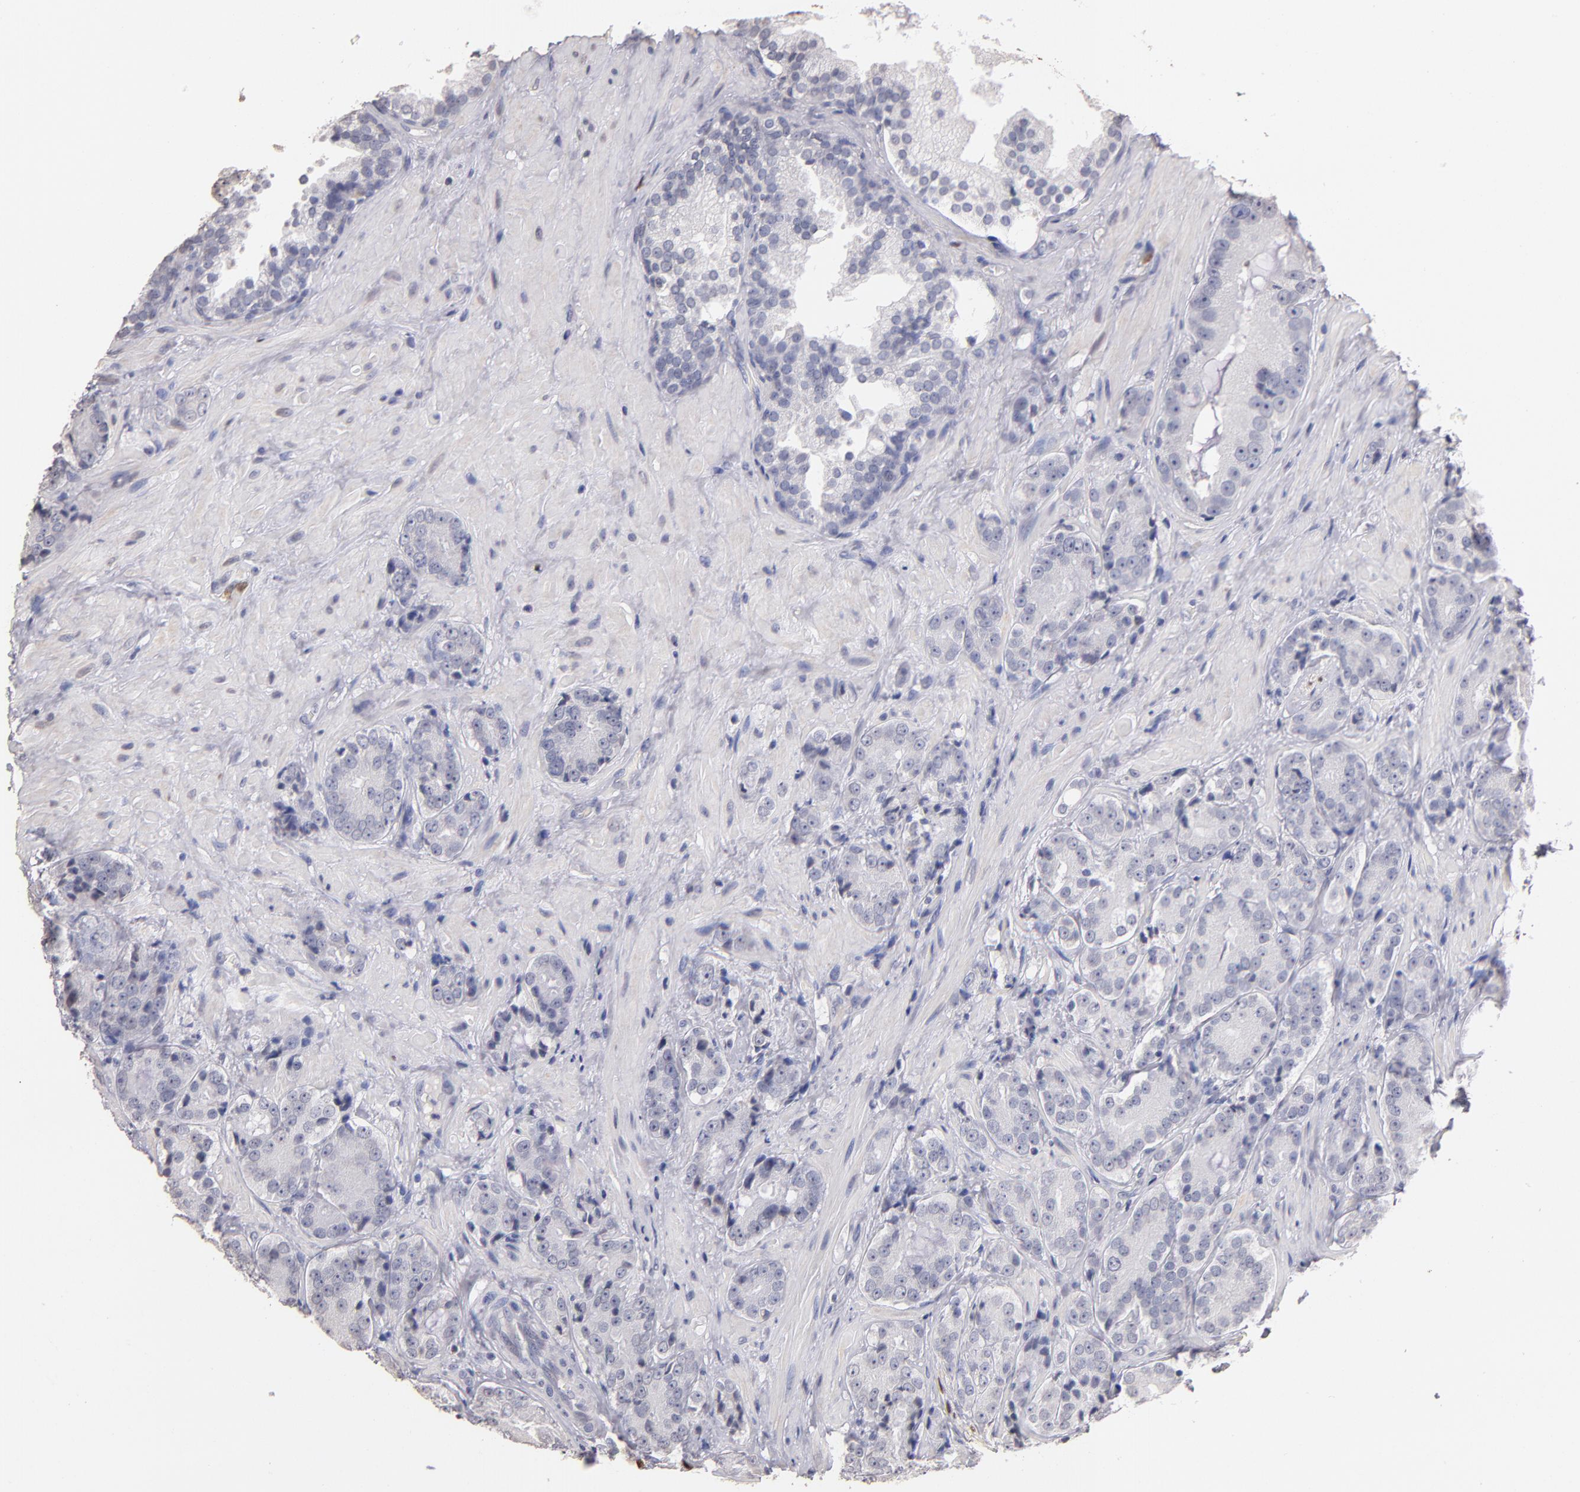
{"staining": {"intensity": "negative", "quantity": "none", "location": "none"}, "tissue": "prostate cancer", "cell_type": "Tumor cells", "image_type": "cancer", "snomed": [{"axis": "morphology", "description": "Adenocarcinoma, High grade"}, {"axis": "topography", "description": "Prostate"}], "caption": "Immunohistochemistry (IHC) micrograph of human prostate cancer stained for a protein (brown), which demonstrates no staining in tumor cells.", "gene": "SOX10", "patient": {"sex": "male", "age": 70}}